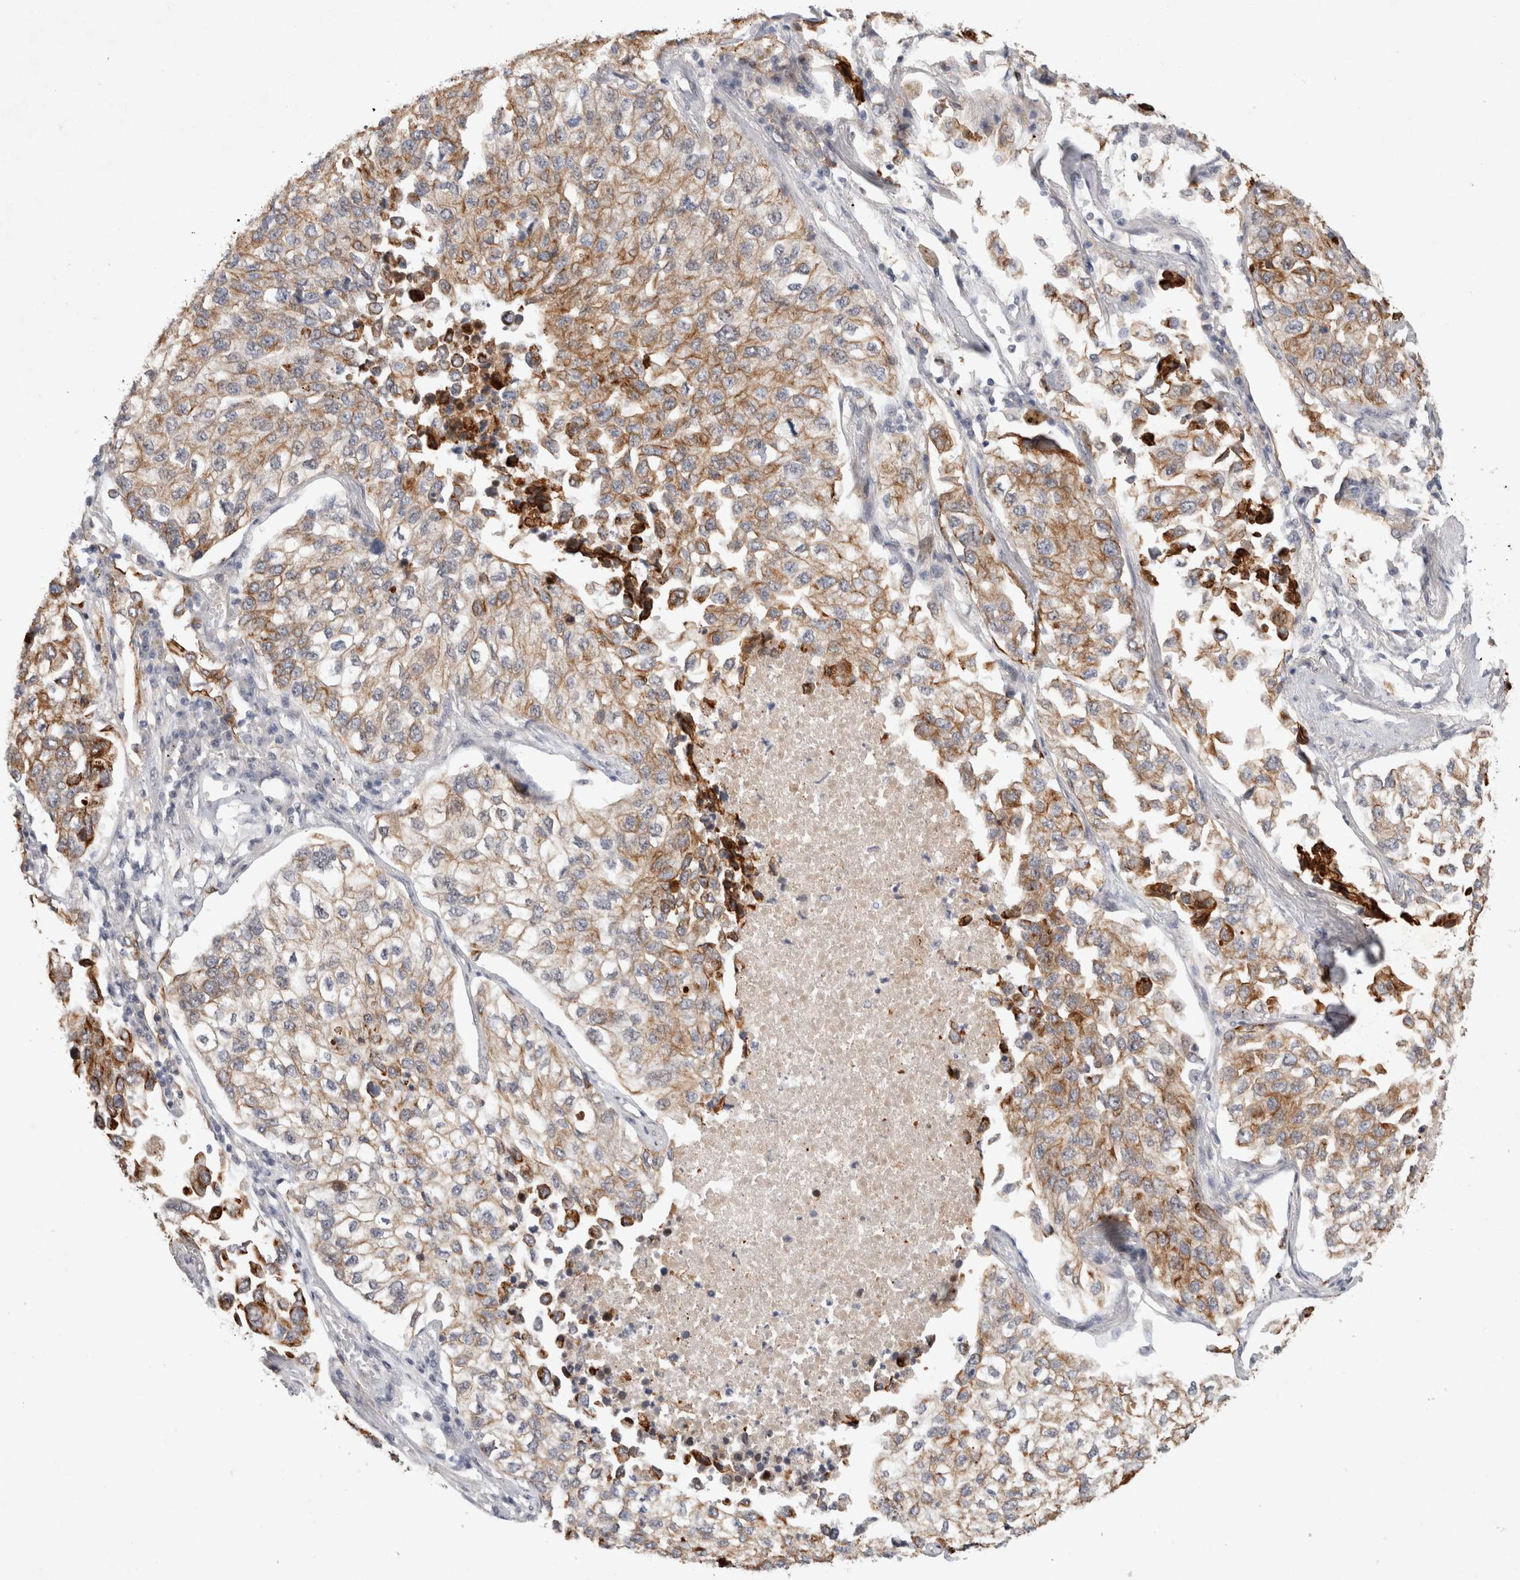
{"staining": {"intensity": "weak", "quantity": ">75%", "location": "cytoplasmic/membranous"}, "tissue": "lung cancer", "cell_type": "Tumor cells", "image_type": "cancer", "snomed": [{"axis": "morphology", "description": "Adenocarcinoma, NOS"}, {"axis": "topography", "description": "Lung"}], "caption": "DAB (3,3'-diaminobenzidine) immunohistochemical staining of lung cancer (adenocarcinoma) reveals weak cytoplasmic/membranous protein staining in about >75% of tumor cells.", "gene": "CRISPLD1", "patient": {"sex": "male", "age": 63}}